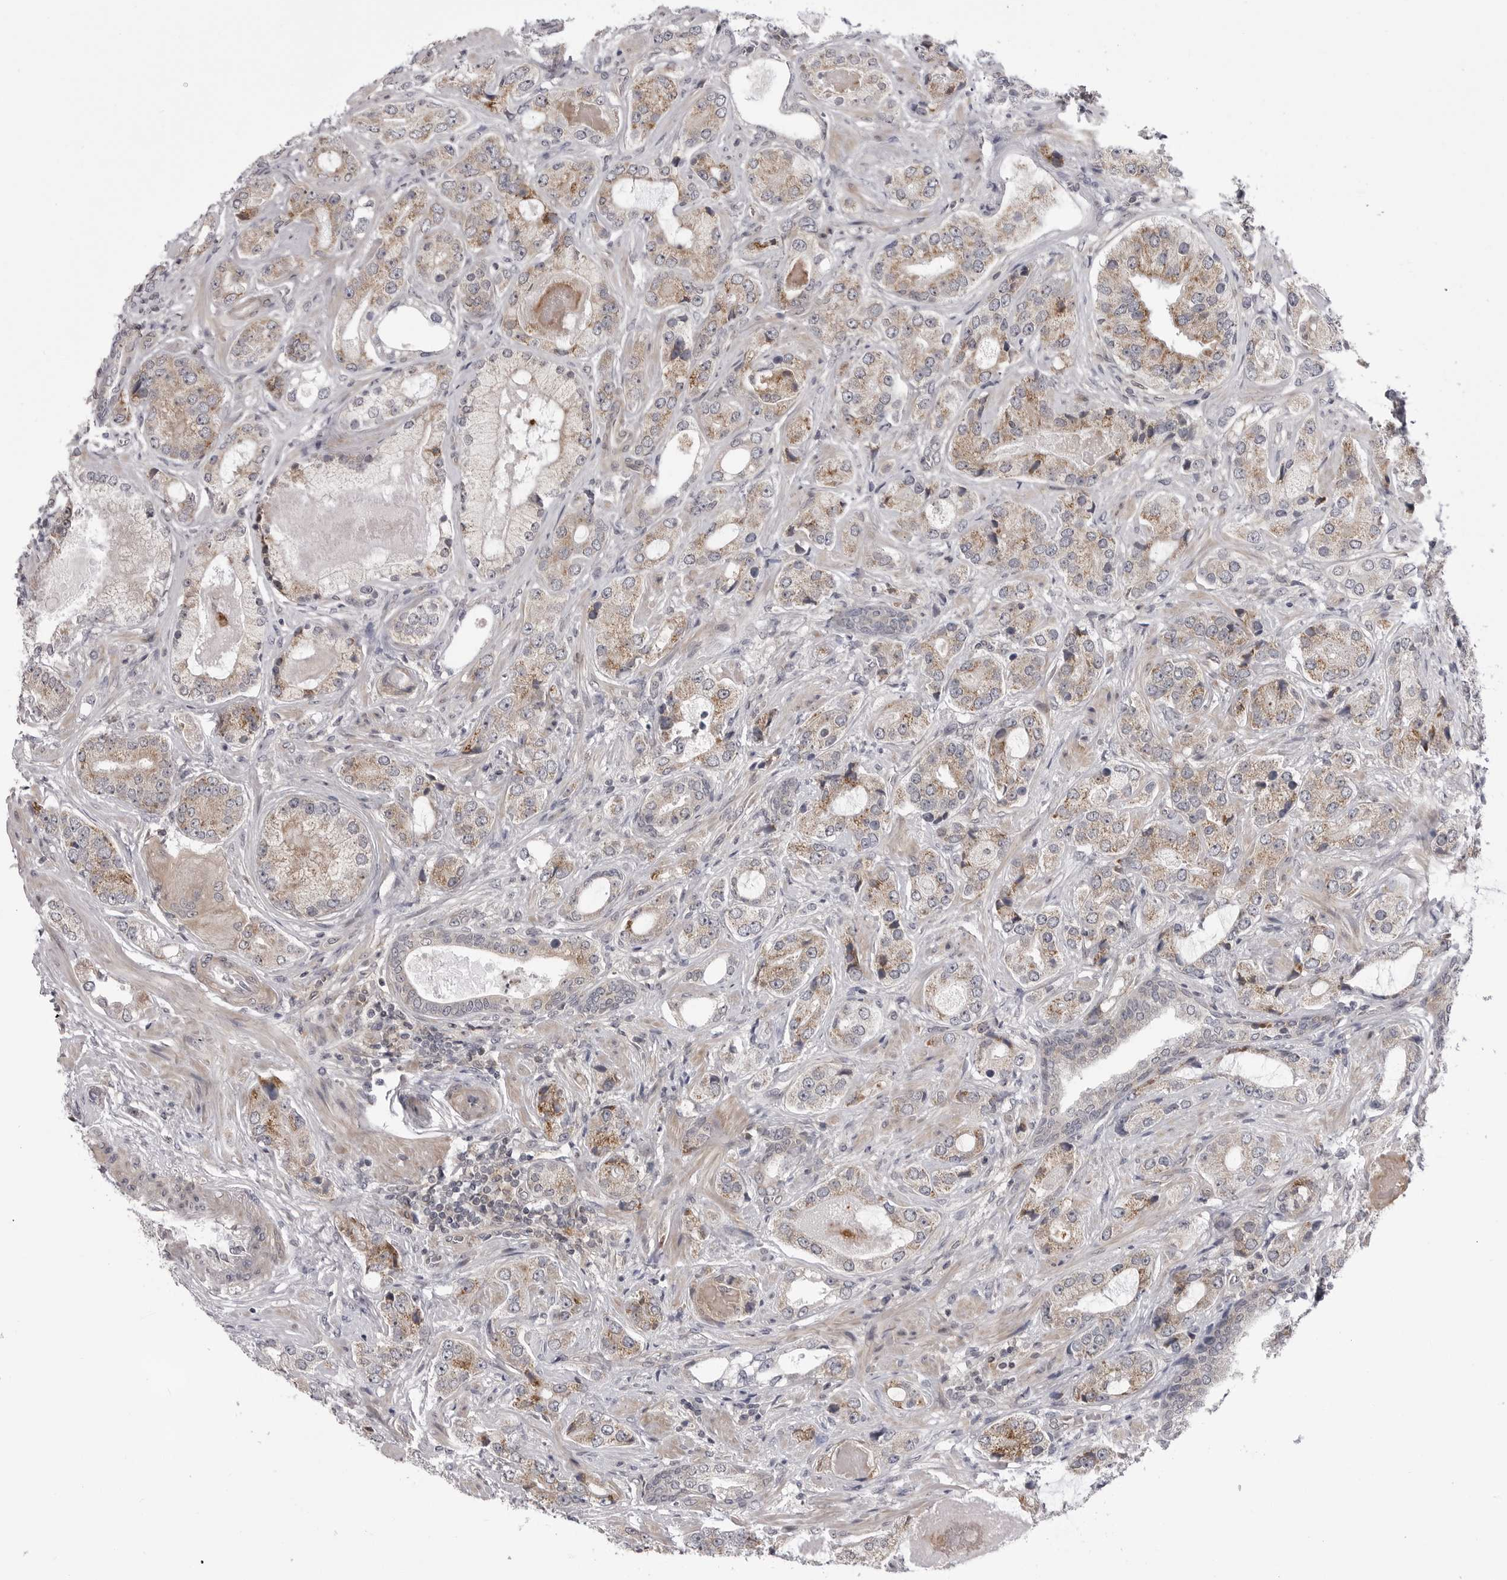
{"staining": {"intensity": "weak", "quantity": "25%-75%", "location": "cytoplasmic/membranous"}, "tissue": "prostate cancer", "cell_type": "Tumor cells", "image_type": "cancer", "snomed": [{"axis": "morphology", "description": "Normal tissue, NOS"}, {"axis": "morphology", "description": "Adenocarcinoma, High grade"}, {"axis": "topography", "description": "Prostate"}, {"axis": "topography", "description": "Peripheral nerve tissue"}], "caption": "This is a photomicrograph of immunohistochemistry (IHC) staining of adenocarcinoma (high-grade) (prostate), which shows weak expression in the cytoplasmic/membranous of tumor cells.", "gene": "CCDC18", "patient": {"sex": "male", "age": 59}}